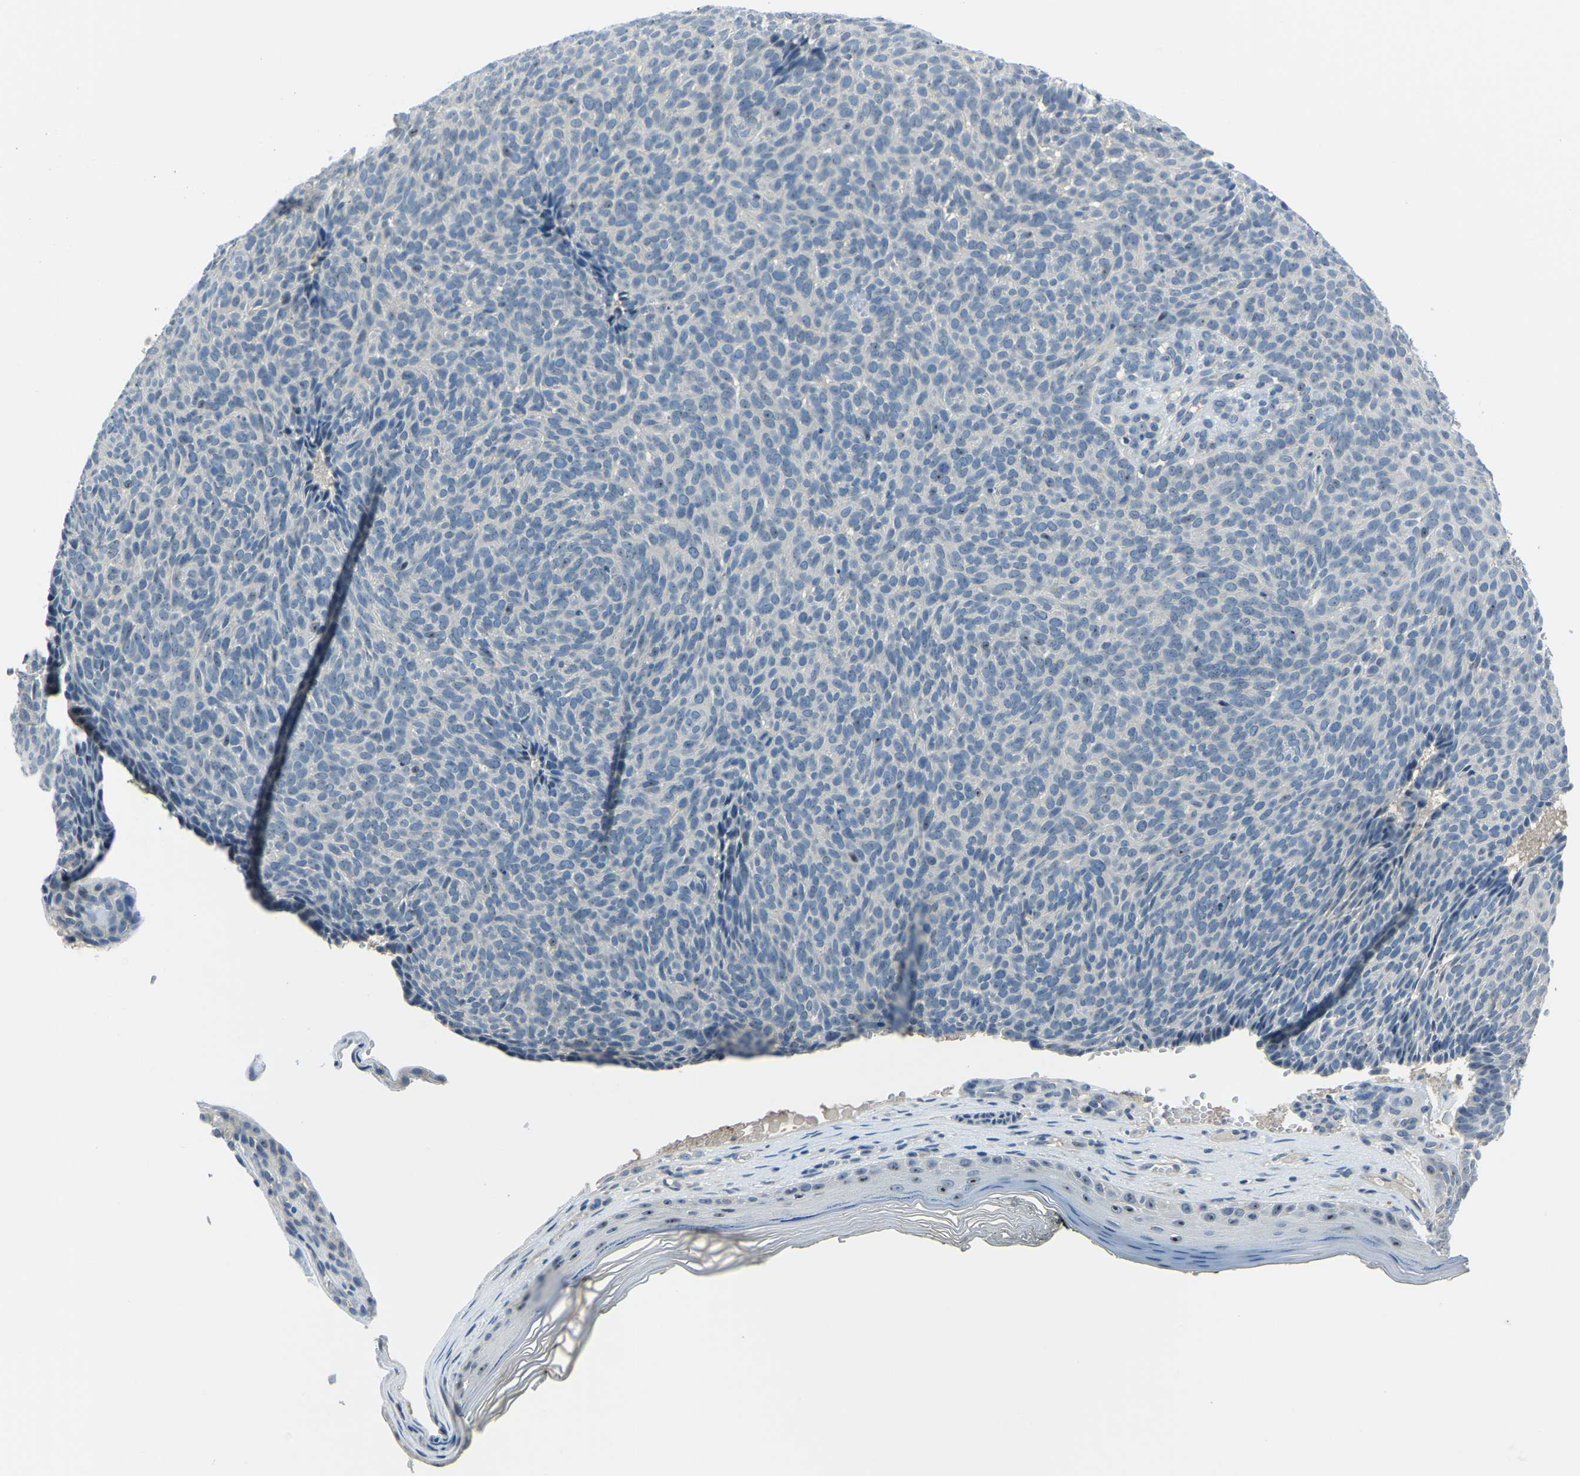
{"staining": {"intensity": "negative", "quantity": "none", "location": "none"}, "tissue": "skin cancer", "cell_type": "Tumor cells", "image_type": "cancer", "snomed": [{"axis": "morphology", "description": "Basal cell carcinoma"}, {"axis": "topography", "description": "Skin"}], "caption": "Photomicrograph shows no significant protein expression in tumor cells of skin basal cell carcinoma.", "gene": "RRP1", "patient": {"sex": "male", "age": 61}}